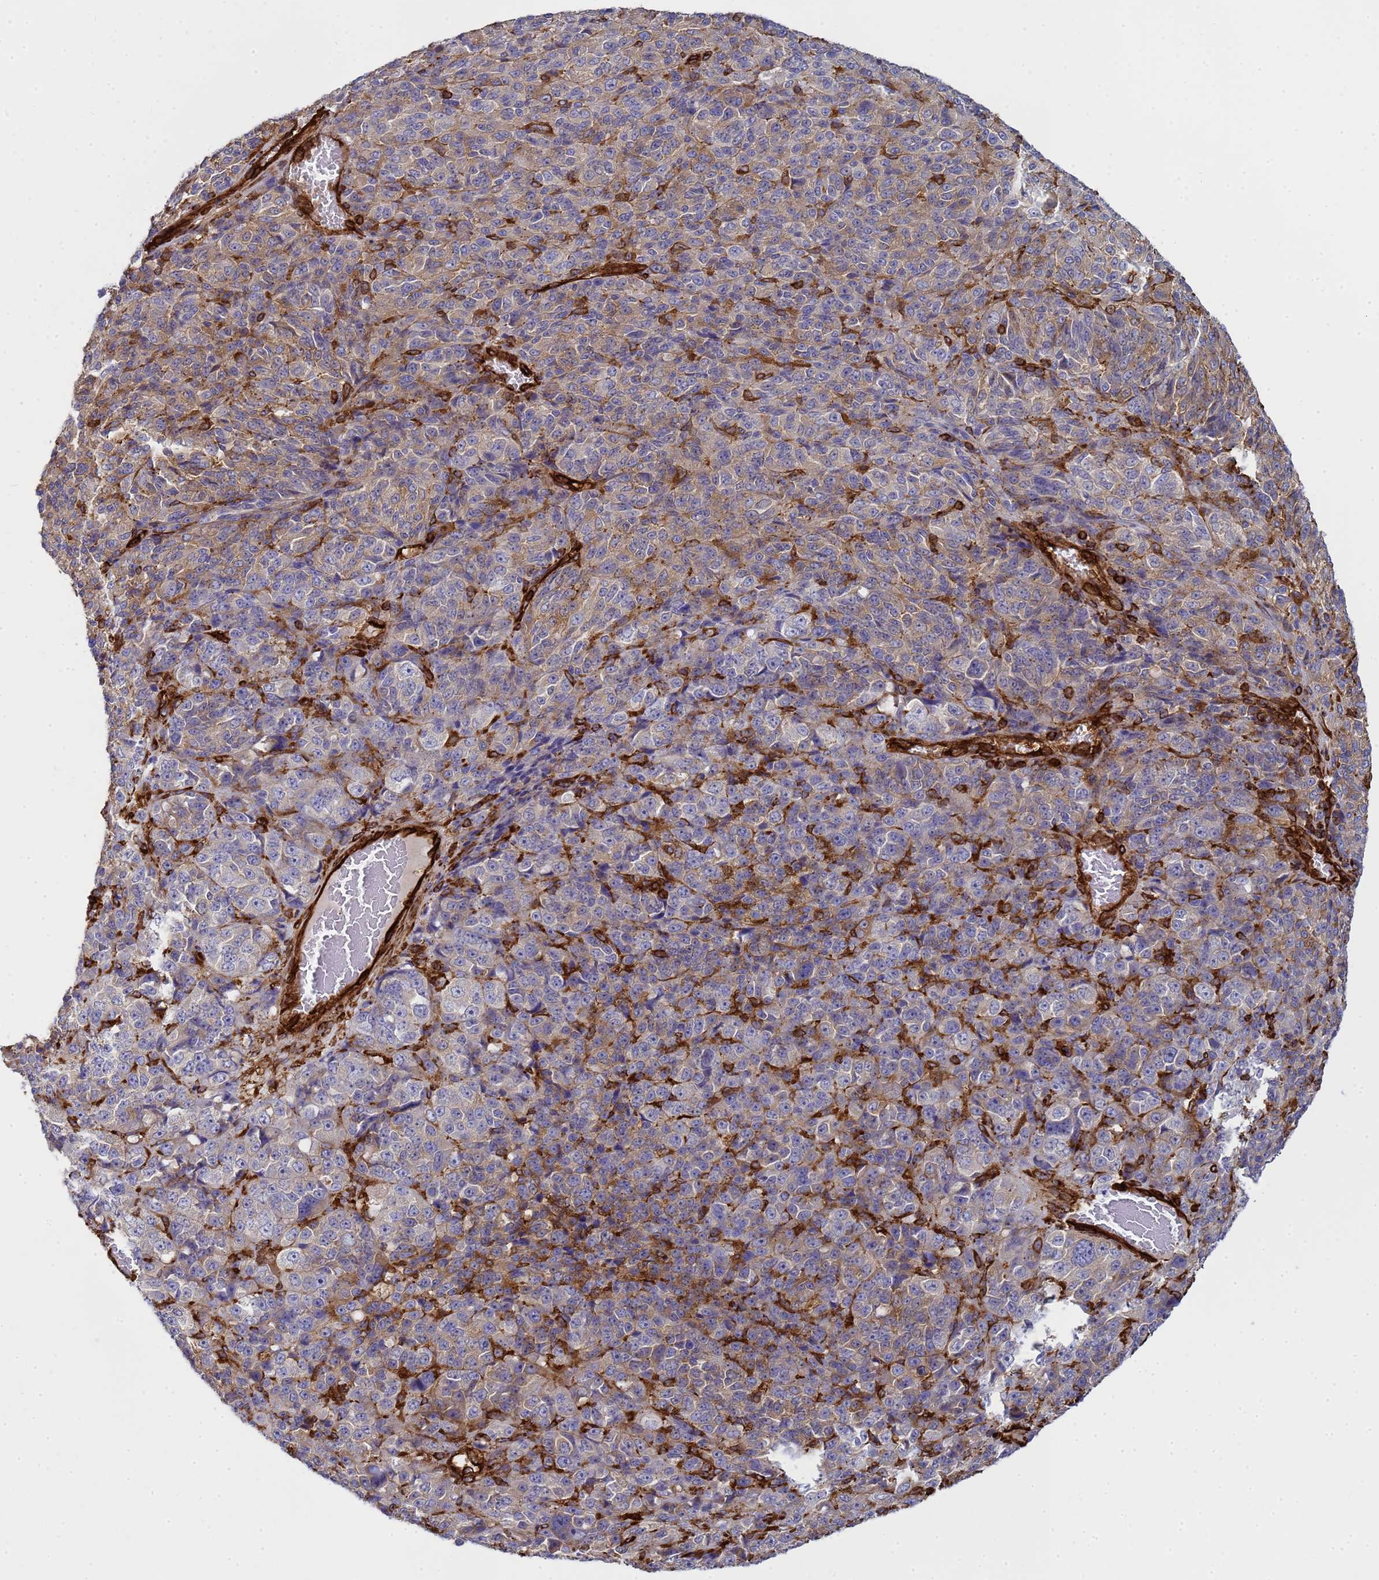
{"staining": {"intensity": "weak", "quantity": "25%-75%", "location": "cytoplasmic/membranous"}, "tissue": "melanoma", "cell_type": "Tumor cells", "image_type": "cancer", "snomed": [{"axis": "morphology", "description": "Malignant melanoma, Metastatic site"}, {"axis": "topography", "description": "Brain"}], "caption": "Malignant melanoma (metastatic site) stained for a protein (brown) exhibits weak cytoplasmic/membranous positive staining in approximately 25%-75% of tumor cells.", "gene": "ZBTB8OS", "patient": {"sex": "female", "age": 56}}